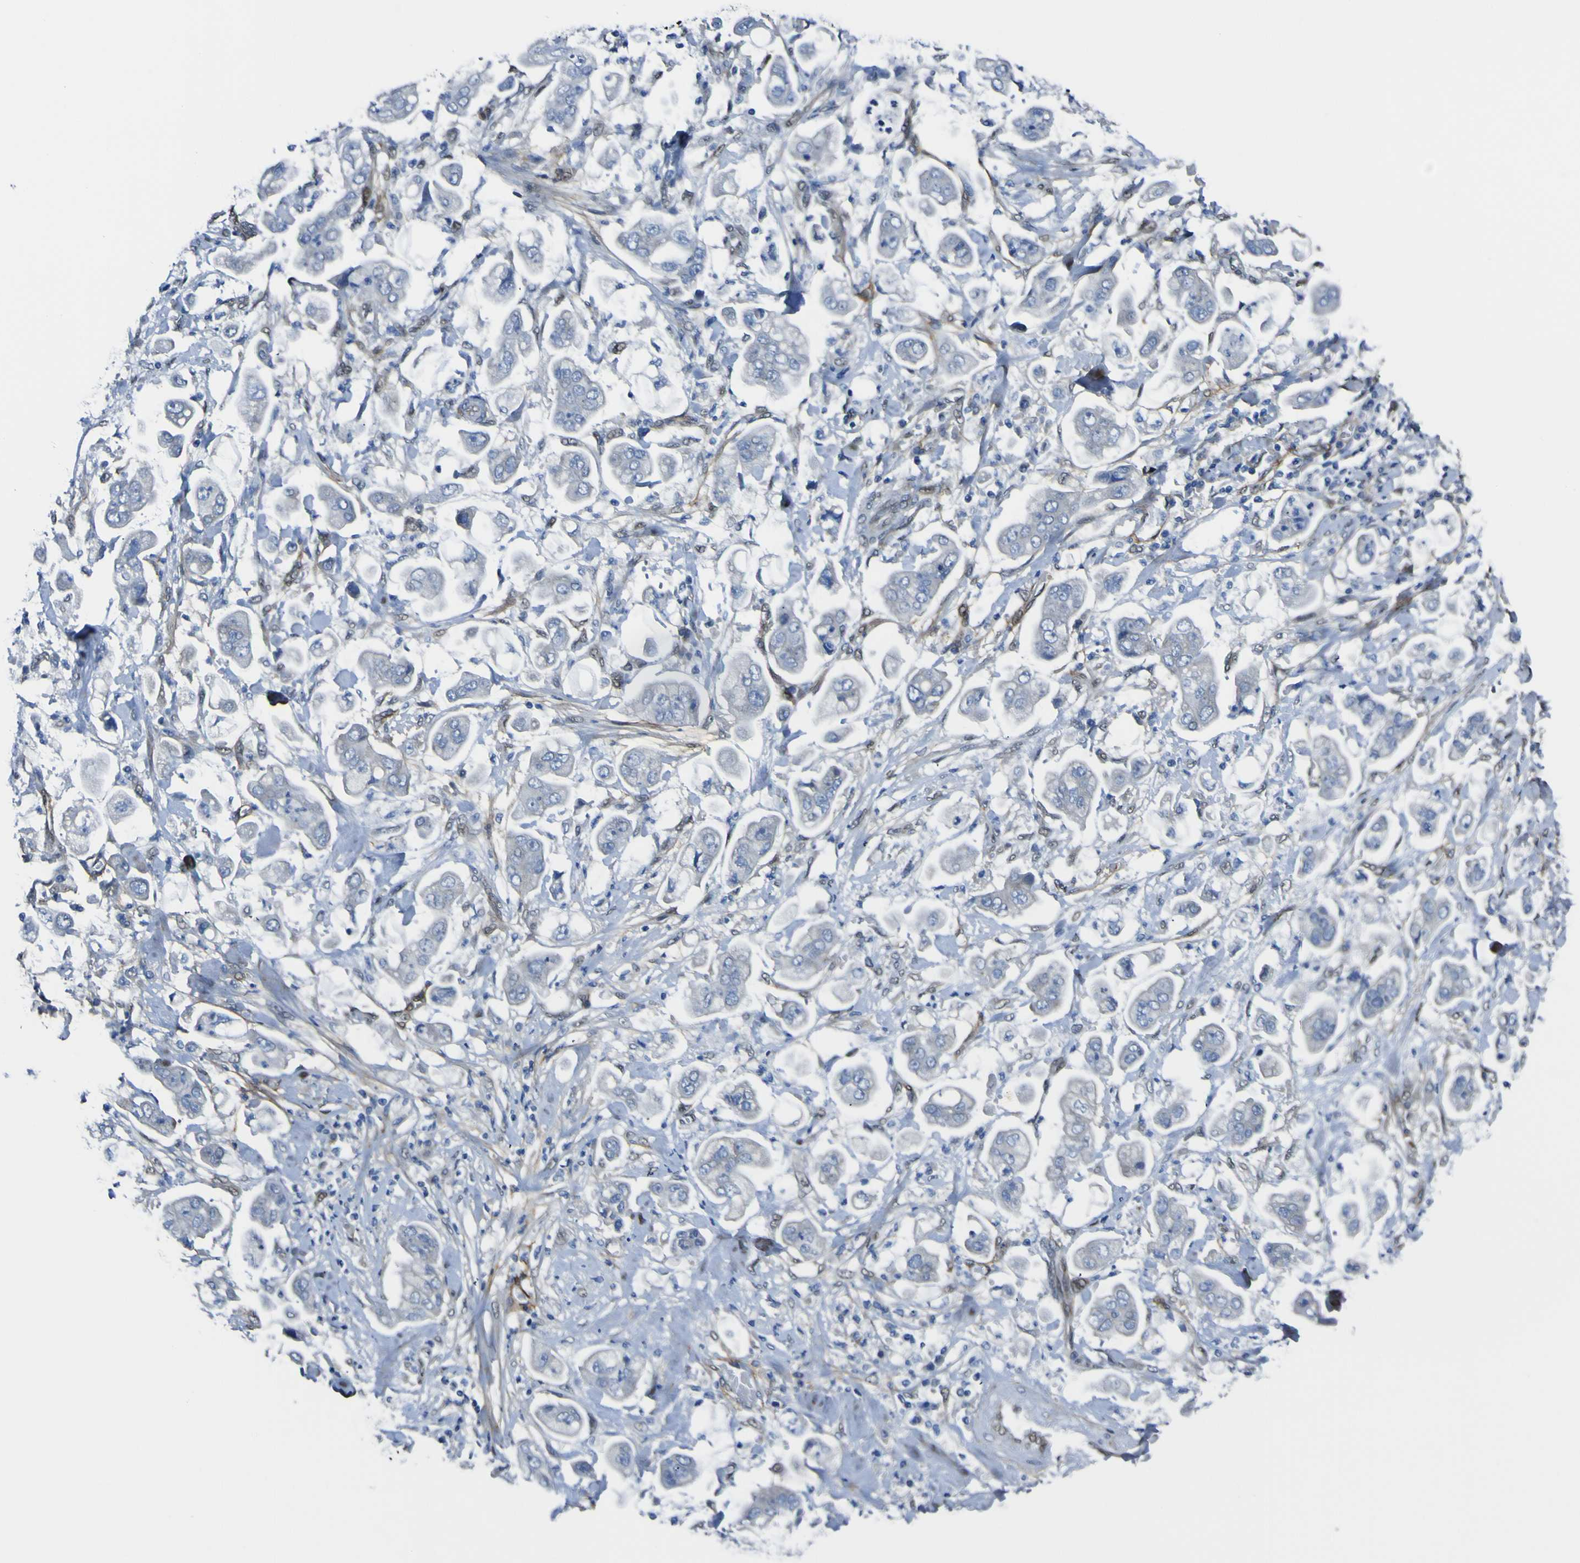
{"staining": {"intensity": "negative", "quantity": "none", "location": "none"}, "tissue": "stomach cancer", "cell_type": "Tumor cells", "image_type": "cancer", "snomed": [{"axis": "morphology", "description": "Adenocarcinoma, NOS"}, {"axis": "topography", "description": "Stomach"}], "caption": "This is an immunohistochemistry image of stomach cancer. There is no positivity in tumor cells.", "gene": "LRRN1", "patient": {"sex": "male", "age": 62}}